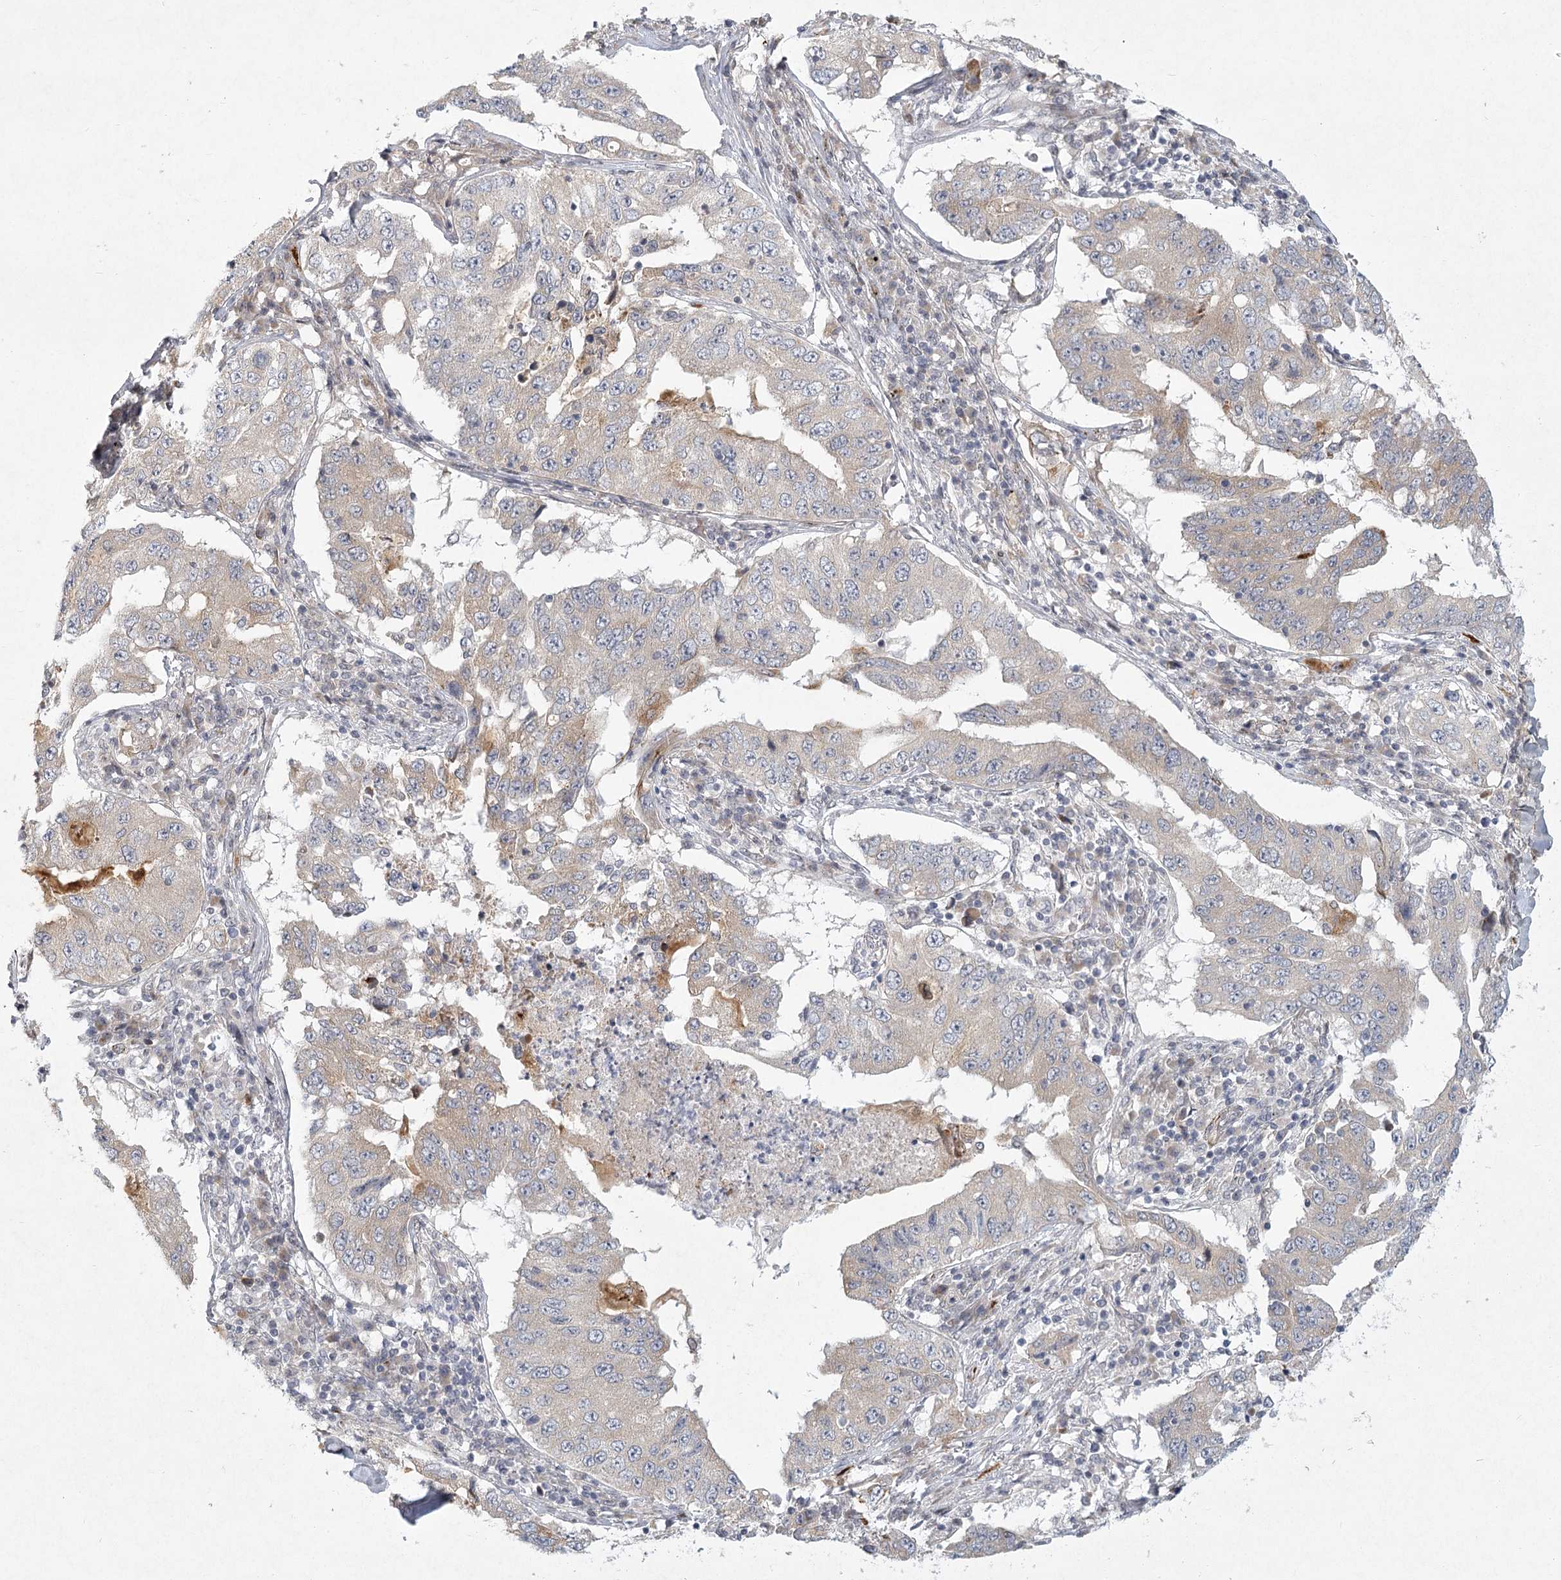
{"staining": {"intensity": "negative", "quantity": "none", "location": "none"}, "tissue": "lung cancer", "cell_type": "Tumor cells", "image_type": "cancer", "snomed": [{"axis": "morphology", "description": "Adenocarcinoma, NOS"}, {"axis": "topography", "description": "Lung"}], "caption": "IHC of lung cancer displays no staining in tumor cells. (DAB (3,3'-diaminobenzidine) immunohistochemistry, high magnification).", "gene": "MEPE", "patient": {"sex": "female", "age": 51}}